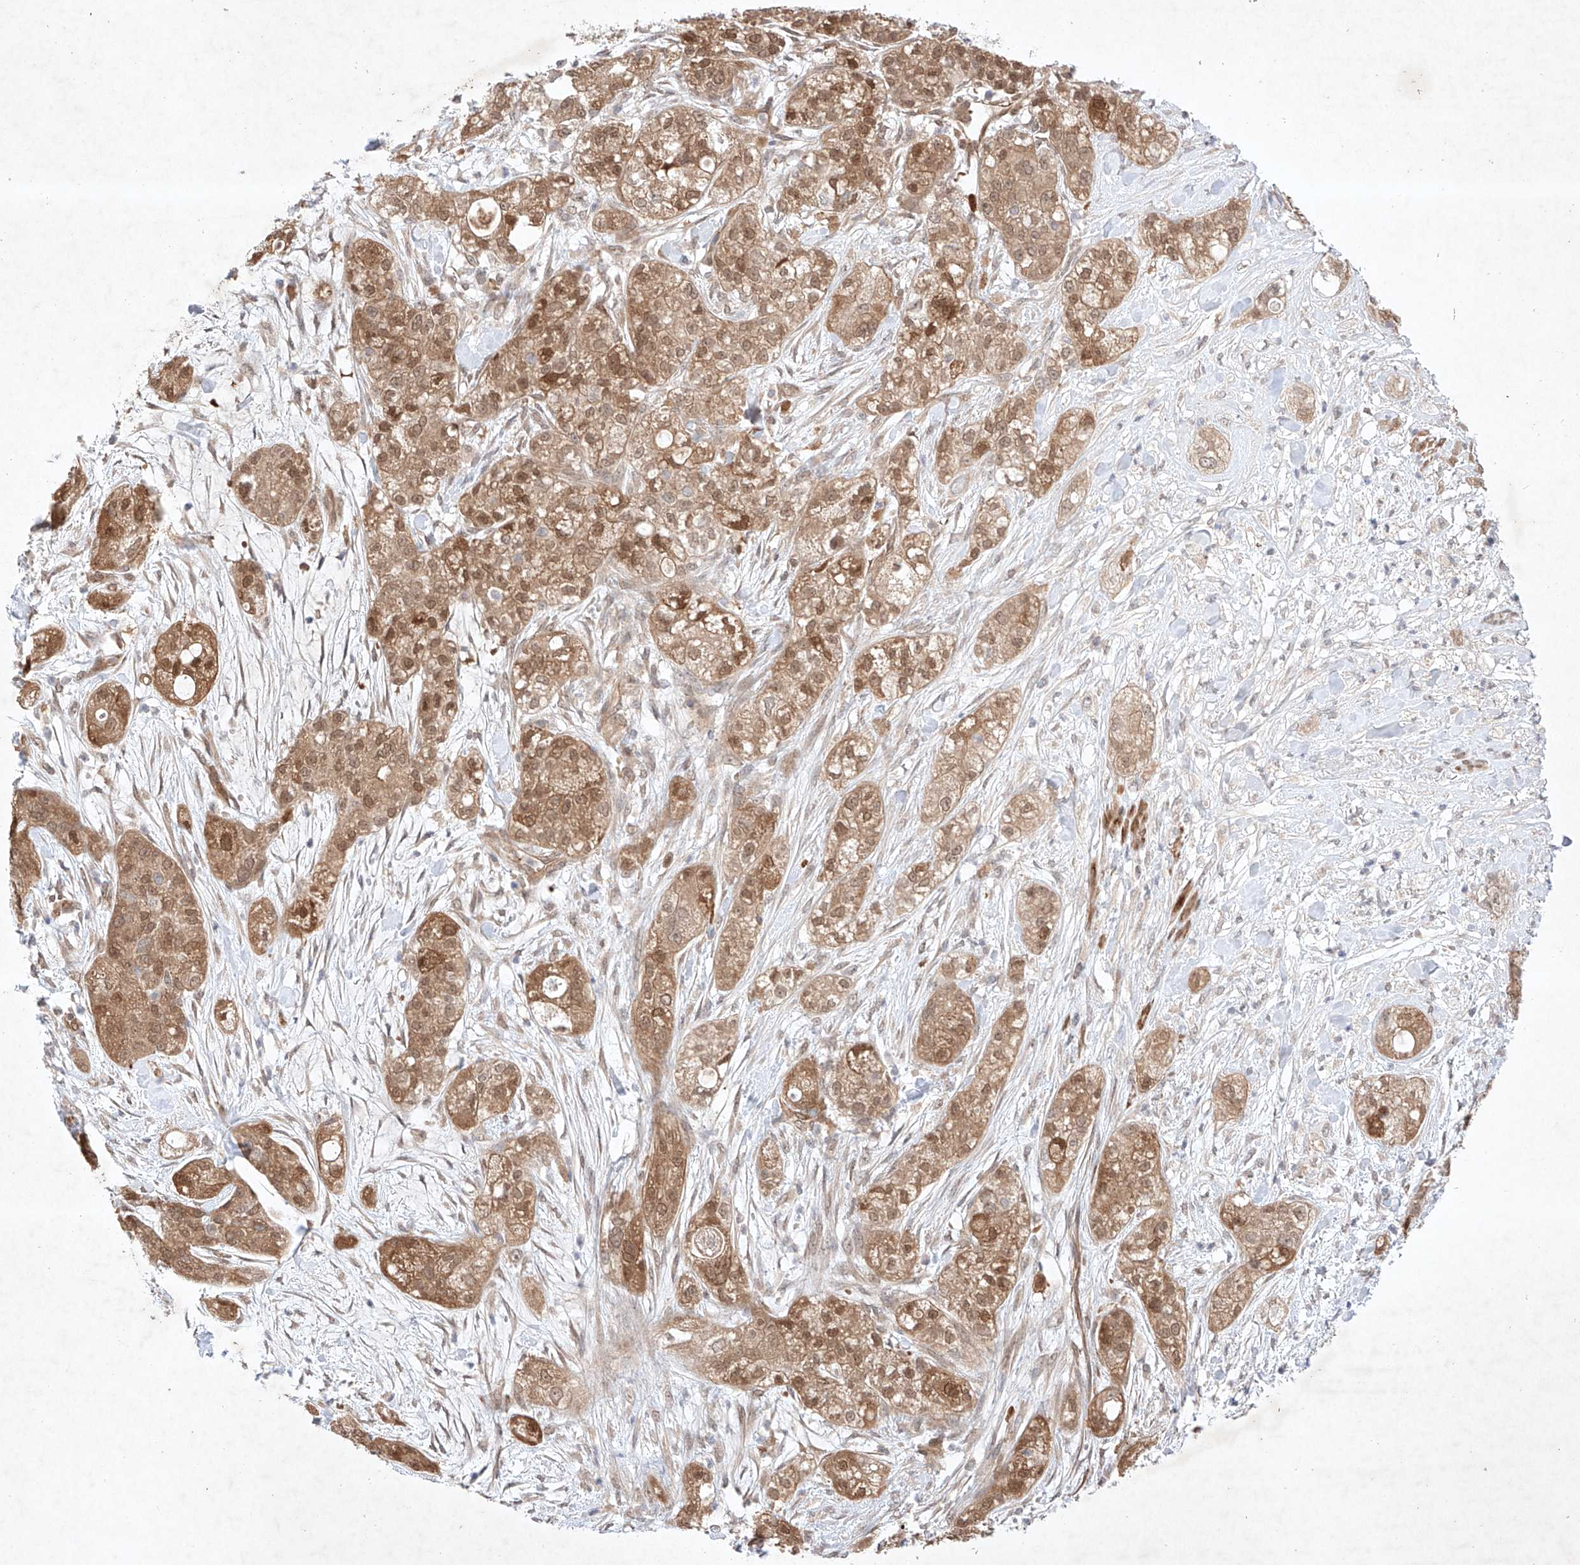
{"staining": {"intensity": "moderate", "quantity": ">75%", "location": "cytoplasmic/membranous,nuclear"}, "tissue": "pancreatic cancer", "cell_type": "Tumor cells", "image_type": "cancer", "snomed": [{"axis": "morphology", "description": "Adenocarcinoma, NOS"}, {"axis": "topography", "description": "Pancreas"}], "caption": "Immunohistochemical staining of human pancreatic cancer reveals moderate cytoplasmic/membranous and nuclear protein expression in approximately >75% of tumor cells.", "gene": "ZNF124", "patient": {"sex": "female", "age": 78}}